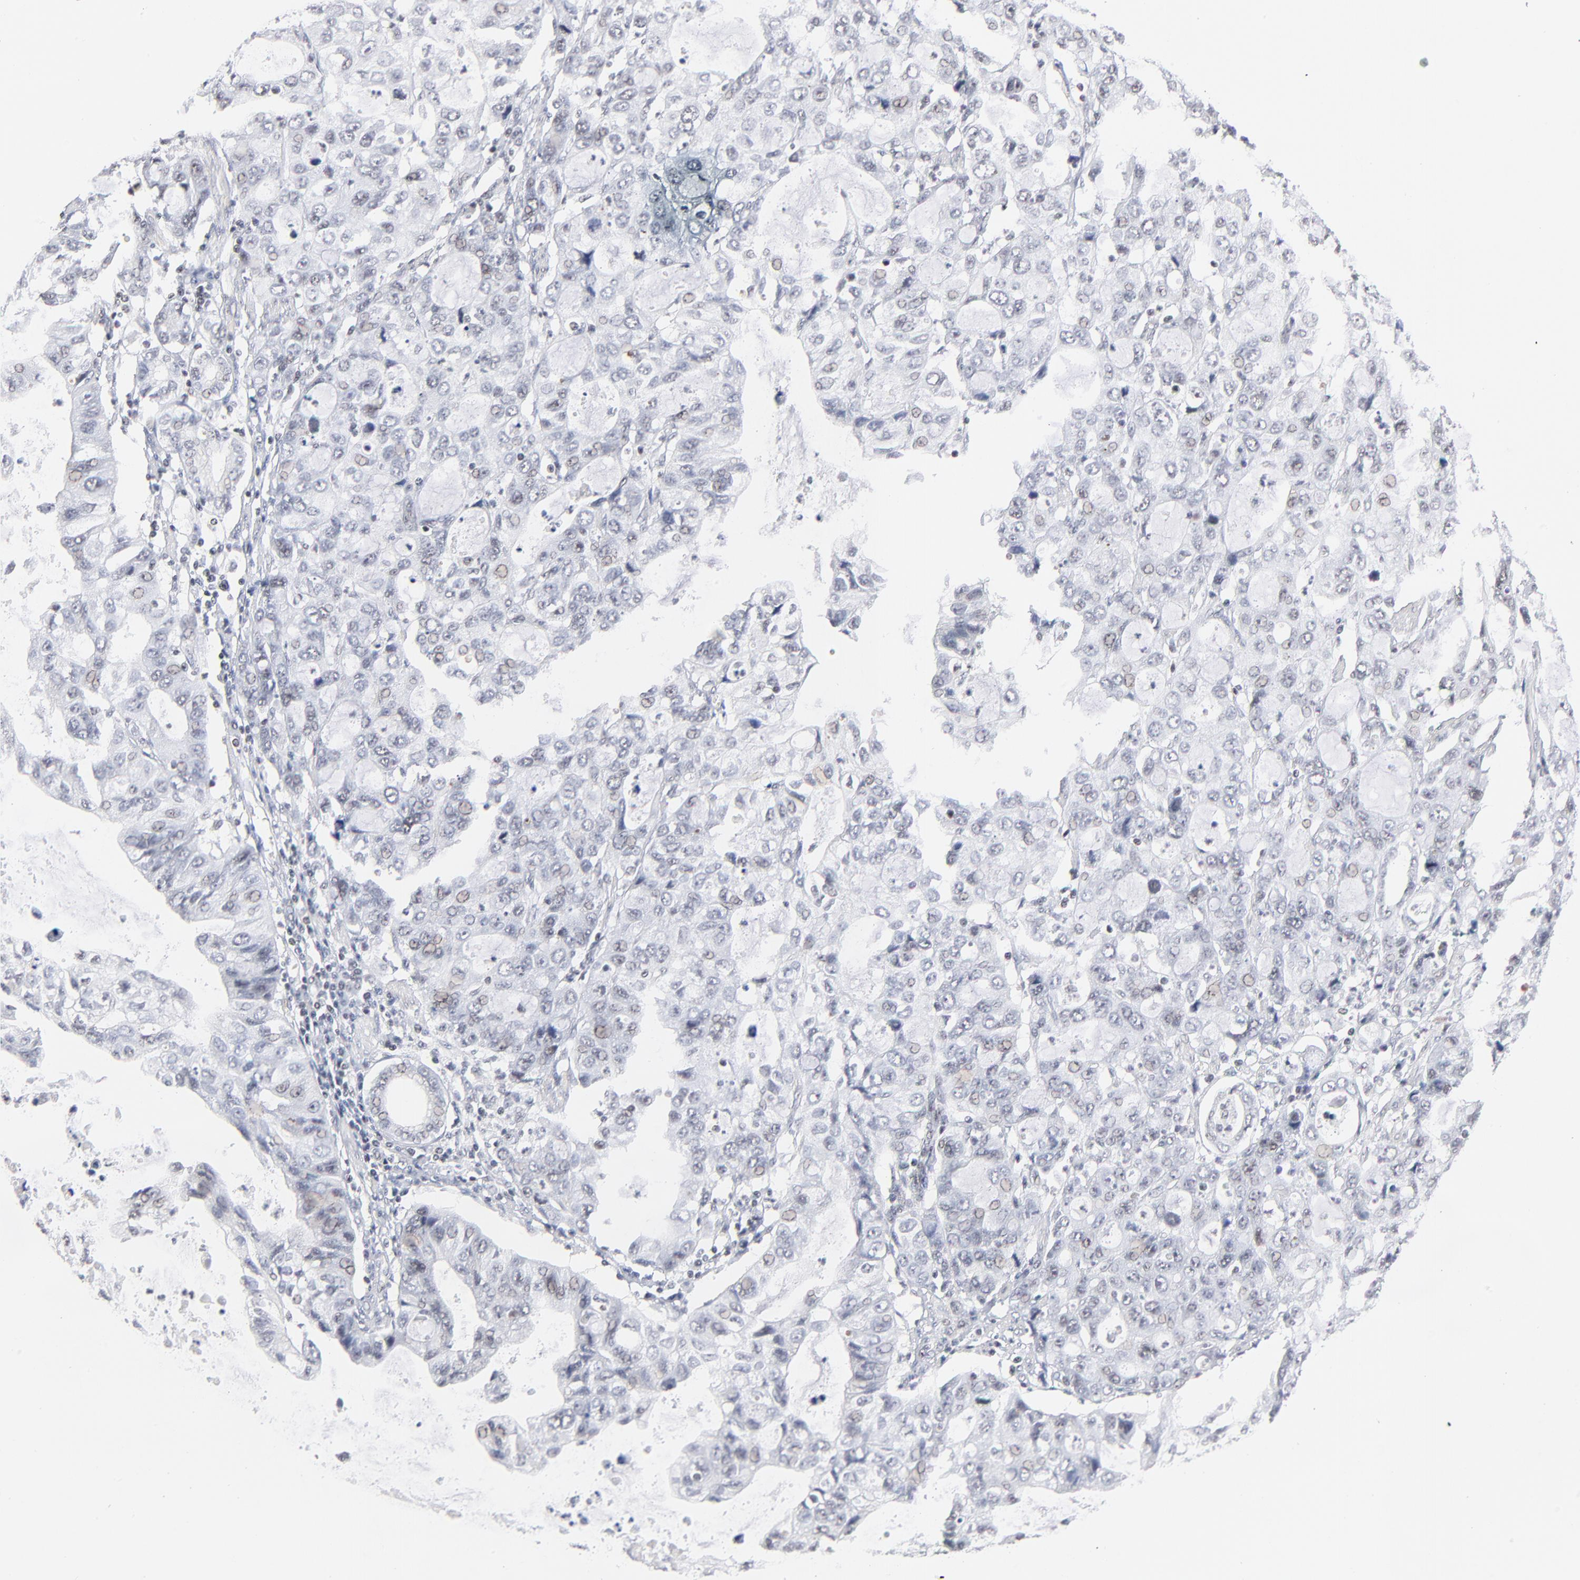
{"staining": {"intensity": "negative", "quantity": "none", "location": "none"}, "tissue": "stomach cancer", "cell_type": "Tumor cells", "image_type": "cancer", "snomed": [{"axis": "morphology", "description": "Adenocarcinoma, NOS"}, {"axis": "topography", "description": "Stomach, upper"}], "caption": "A histopathology image of human stomach cancer (adenocarcinoma) is negative for staining in tumor cells.", "gene": "ZNF143", "patient": {"sex": "female", "age": 52}}